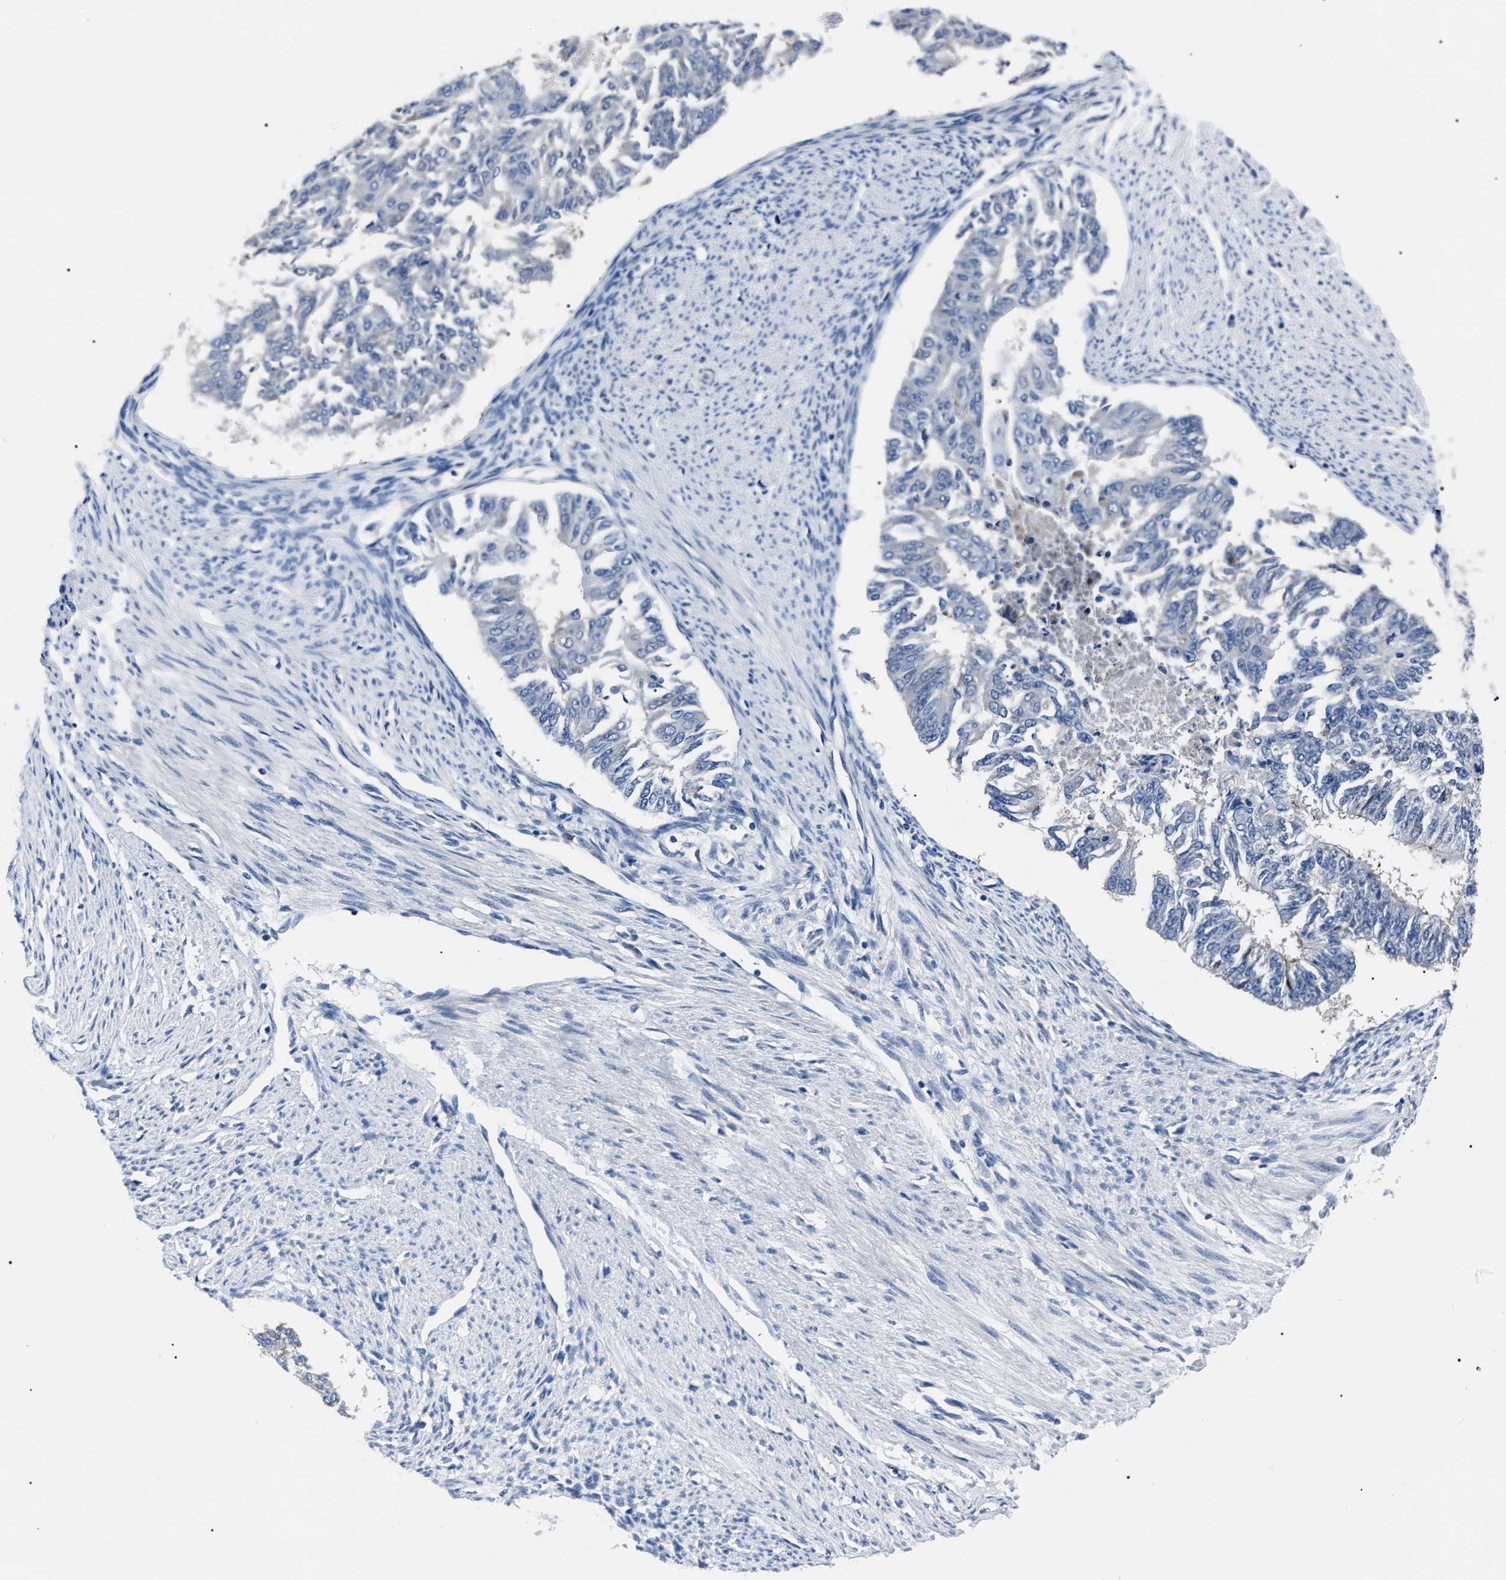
{"staining": {"intensity": "negative", "quantity": "none", "location": "none"}, "tissue": "endometrial cancer", "cell_type": "Tumor cells", "image_type": "cancer", "snomed": [{"axis": "morphology", "description": "Adenocarcinoma, NOS"}, {"axis": "topography", "description": "Endometrium"}], "caption": "DAB (3,3'-diaminobenzidine) immunohistochemical staining of endometrial adenocarcinoma demonstrates no significant staining in tumor cells. The staining is performed using DAB brown chromogen with nuclei counter-stained in using hematoxylin.", "gene": "LRWD1", "patient": {"sex": "female", "age": 32}}